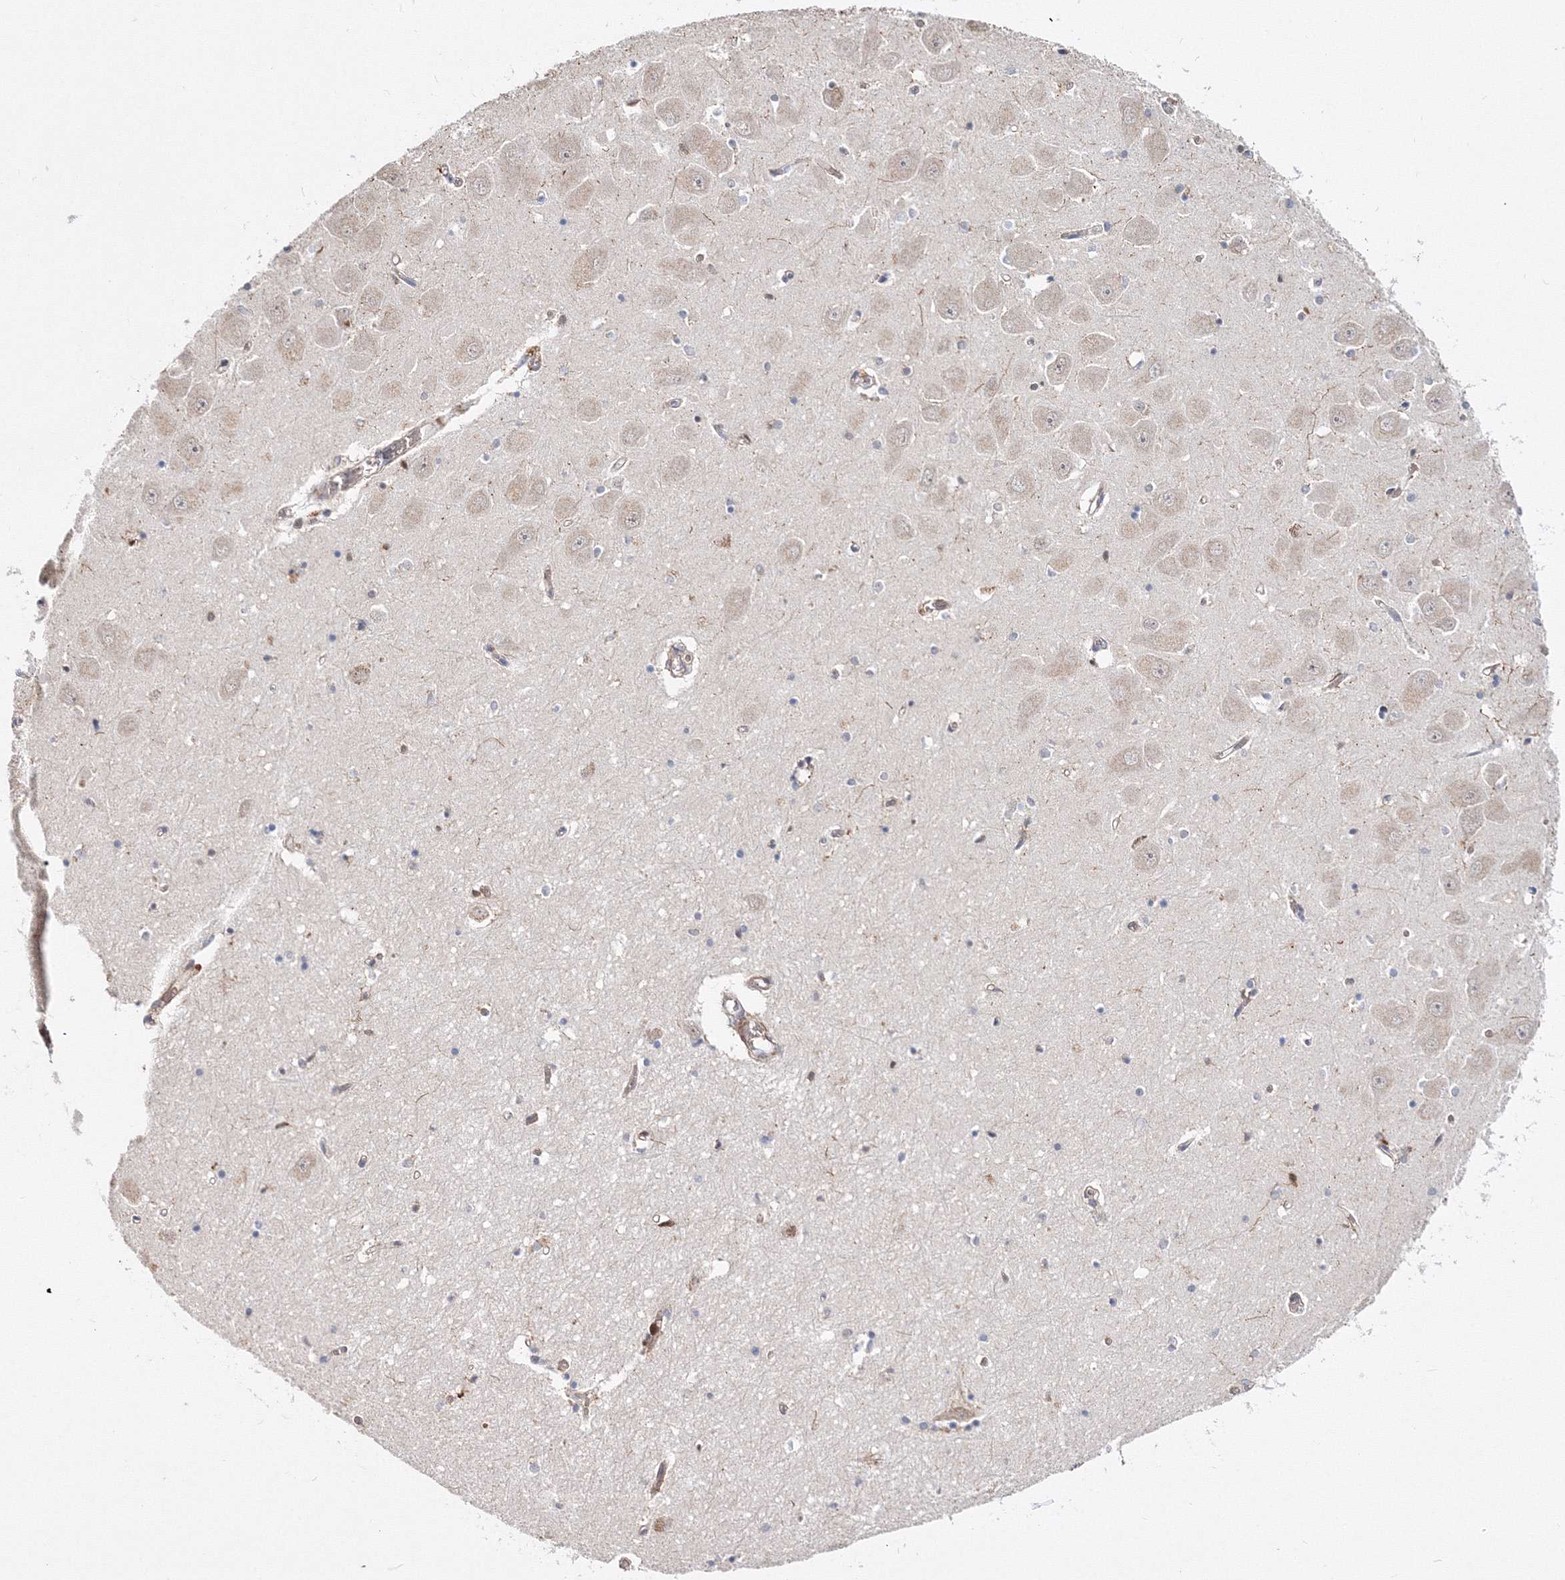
{"staining": {"intensity": "negative", "quantity": "none", "location": "none"}, "tissue": "hippocampus", "cell_type": "Glial cells", "image_type": "normal", "snomed": [{"axis": "morphology", "description": "Normal tissue, NOS"}, {"axis": "topography", "description": "Hippocampus"}], "caption": "This is a photomicrograph of IHC staining of normal hippocampus, which shows no staining in glial cells. (DAB immunohistochemistry, high magnification).", "gene": "C11orf52", "patient": {"sex": "male", "age": 70}}